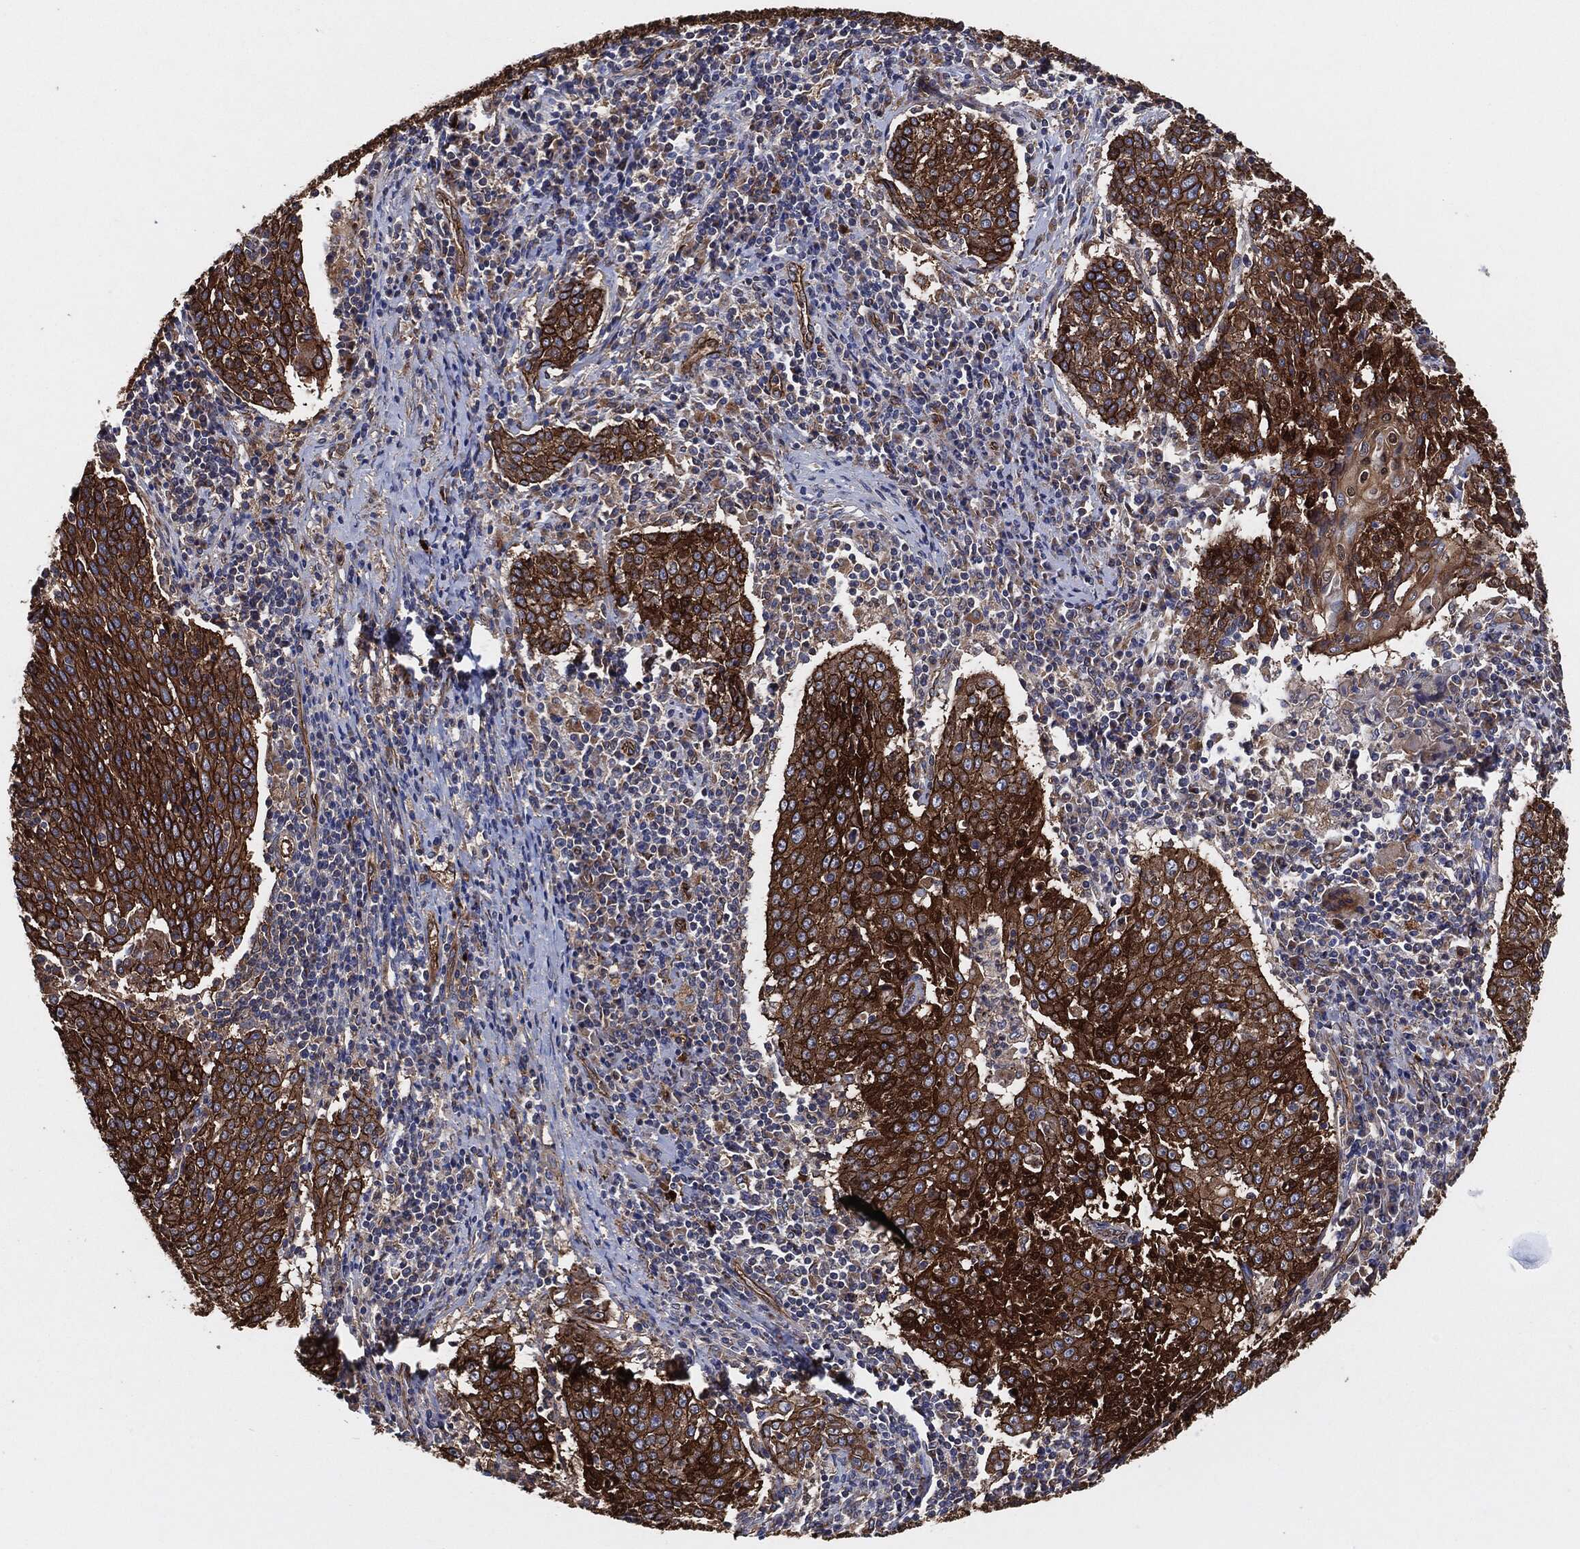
{"staining": {"intensity": "strong", "quantity": "25%-75%", "location": "cytoplasmic/membranous"}, "tissue": "cervical cancer", "cell_type": "Tumor cells", "image_type": "cancer", "snomed": [{"axis": "morphology", "description": "Squamous cell carcinoma, NOS"}, {"axis": "topography", "description": "Cervix"}], "caption": "Immunohistochemistry (IHC) (DAB) staining of squamous cell carcinoma (cervical) demonstrates strong cytoplasmic/membranous protein expression in approximately 25%-75% of tumor cells.", "gene": "CTNNA1", "patient": {"sex": "female", "age": 41}}